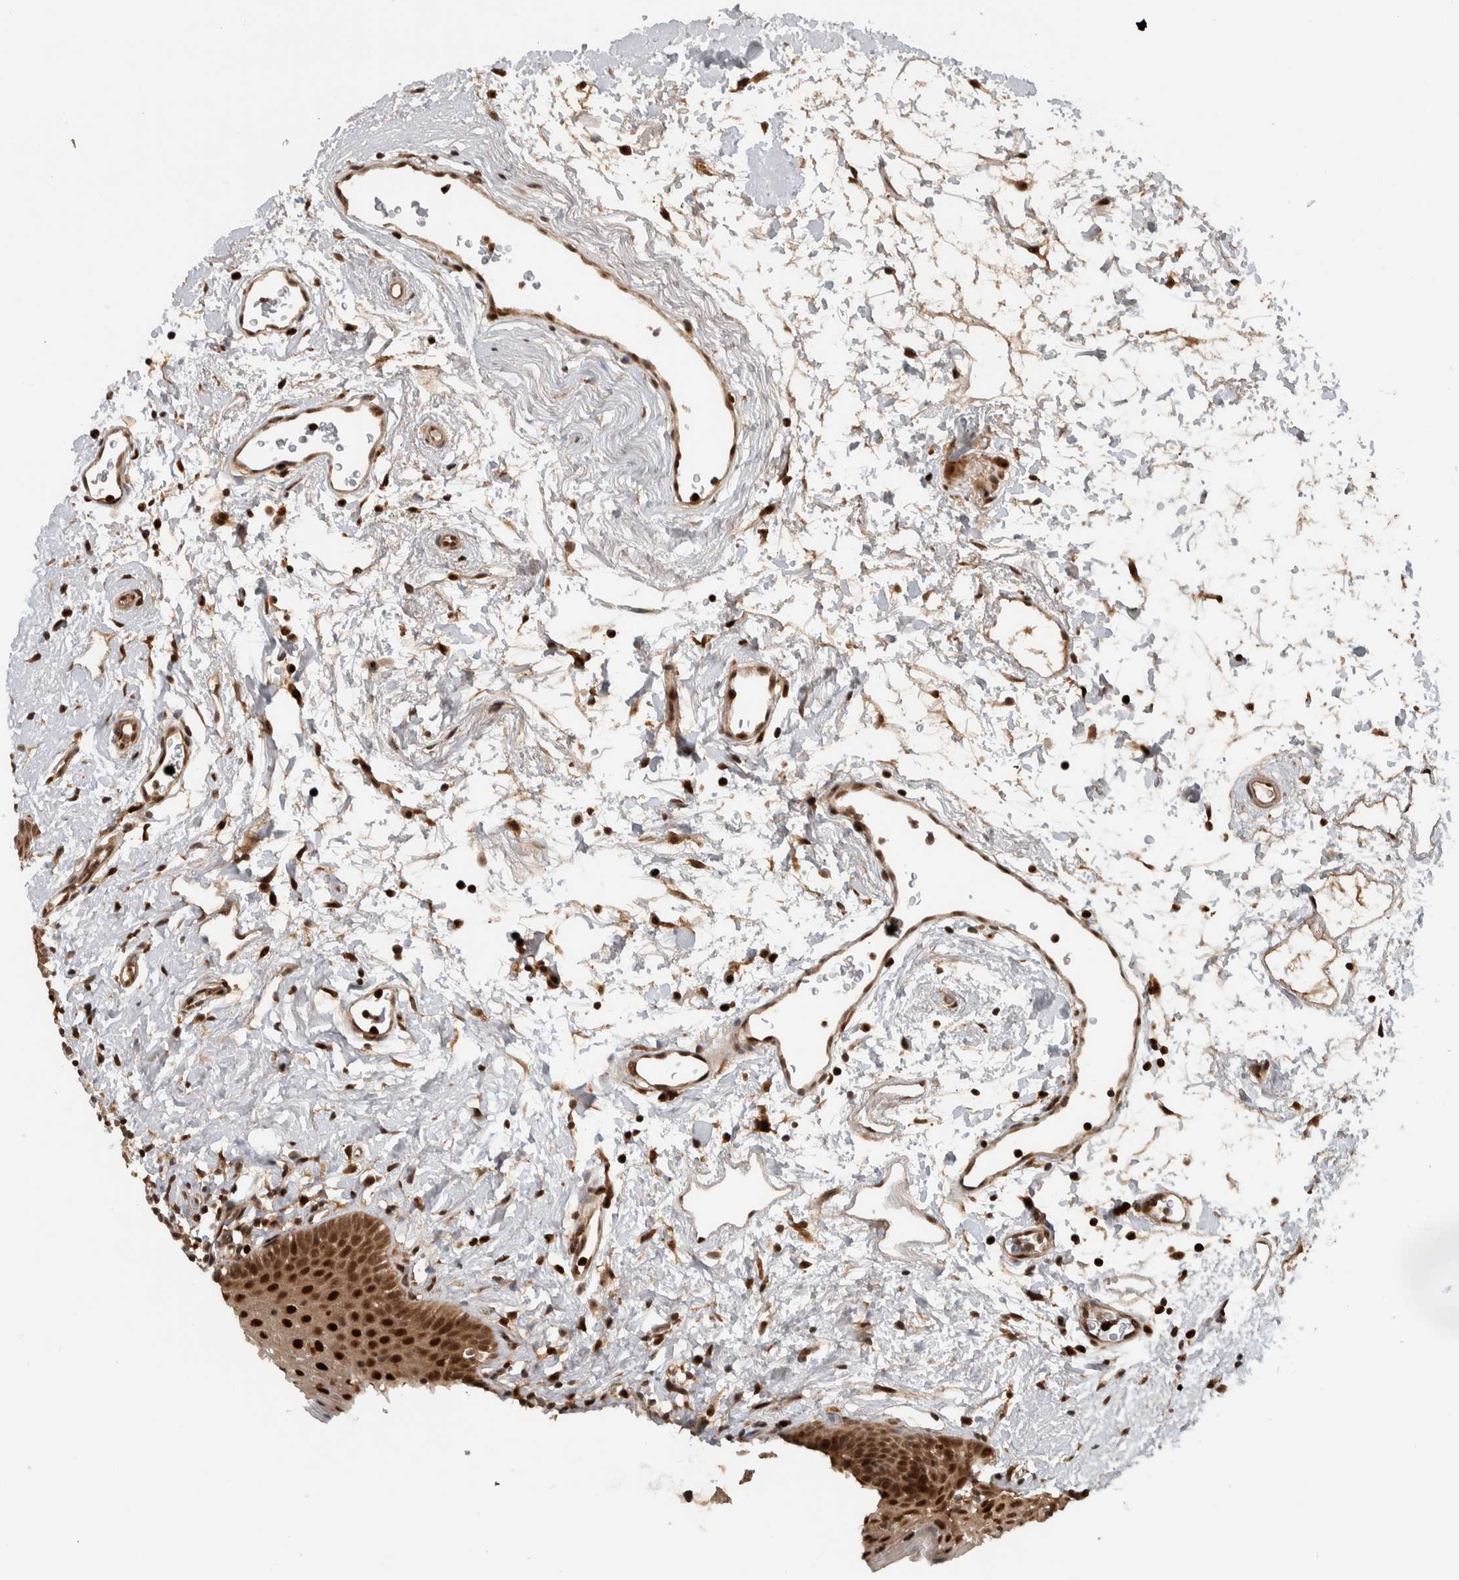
{"staining": {"intensity": "strong", "quantity": ">75%", "location": "cytoplasmic/membranous,nuclear"}, "tissue": "oral mucosa", "cell_type": "Squamous epithelial cells", "image_type": "normal", "snomed": [{"axis": "morphology", "description": "Normal tissue, NOS"}, {"axis": "topography", "description": "Oral tissue"}], "caption": "This is a micrograph of immunohistochemistry (IHC) staining of unremarkable oral mucosa, which shows strong positivity in the cytoplasmic/membranous,nuclear of squamous epithelial cells.", "gene": "RPS6KA4", "patient": {"sex": "male", "age": 66}}